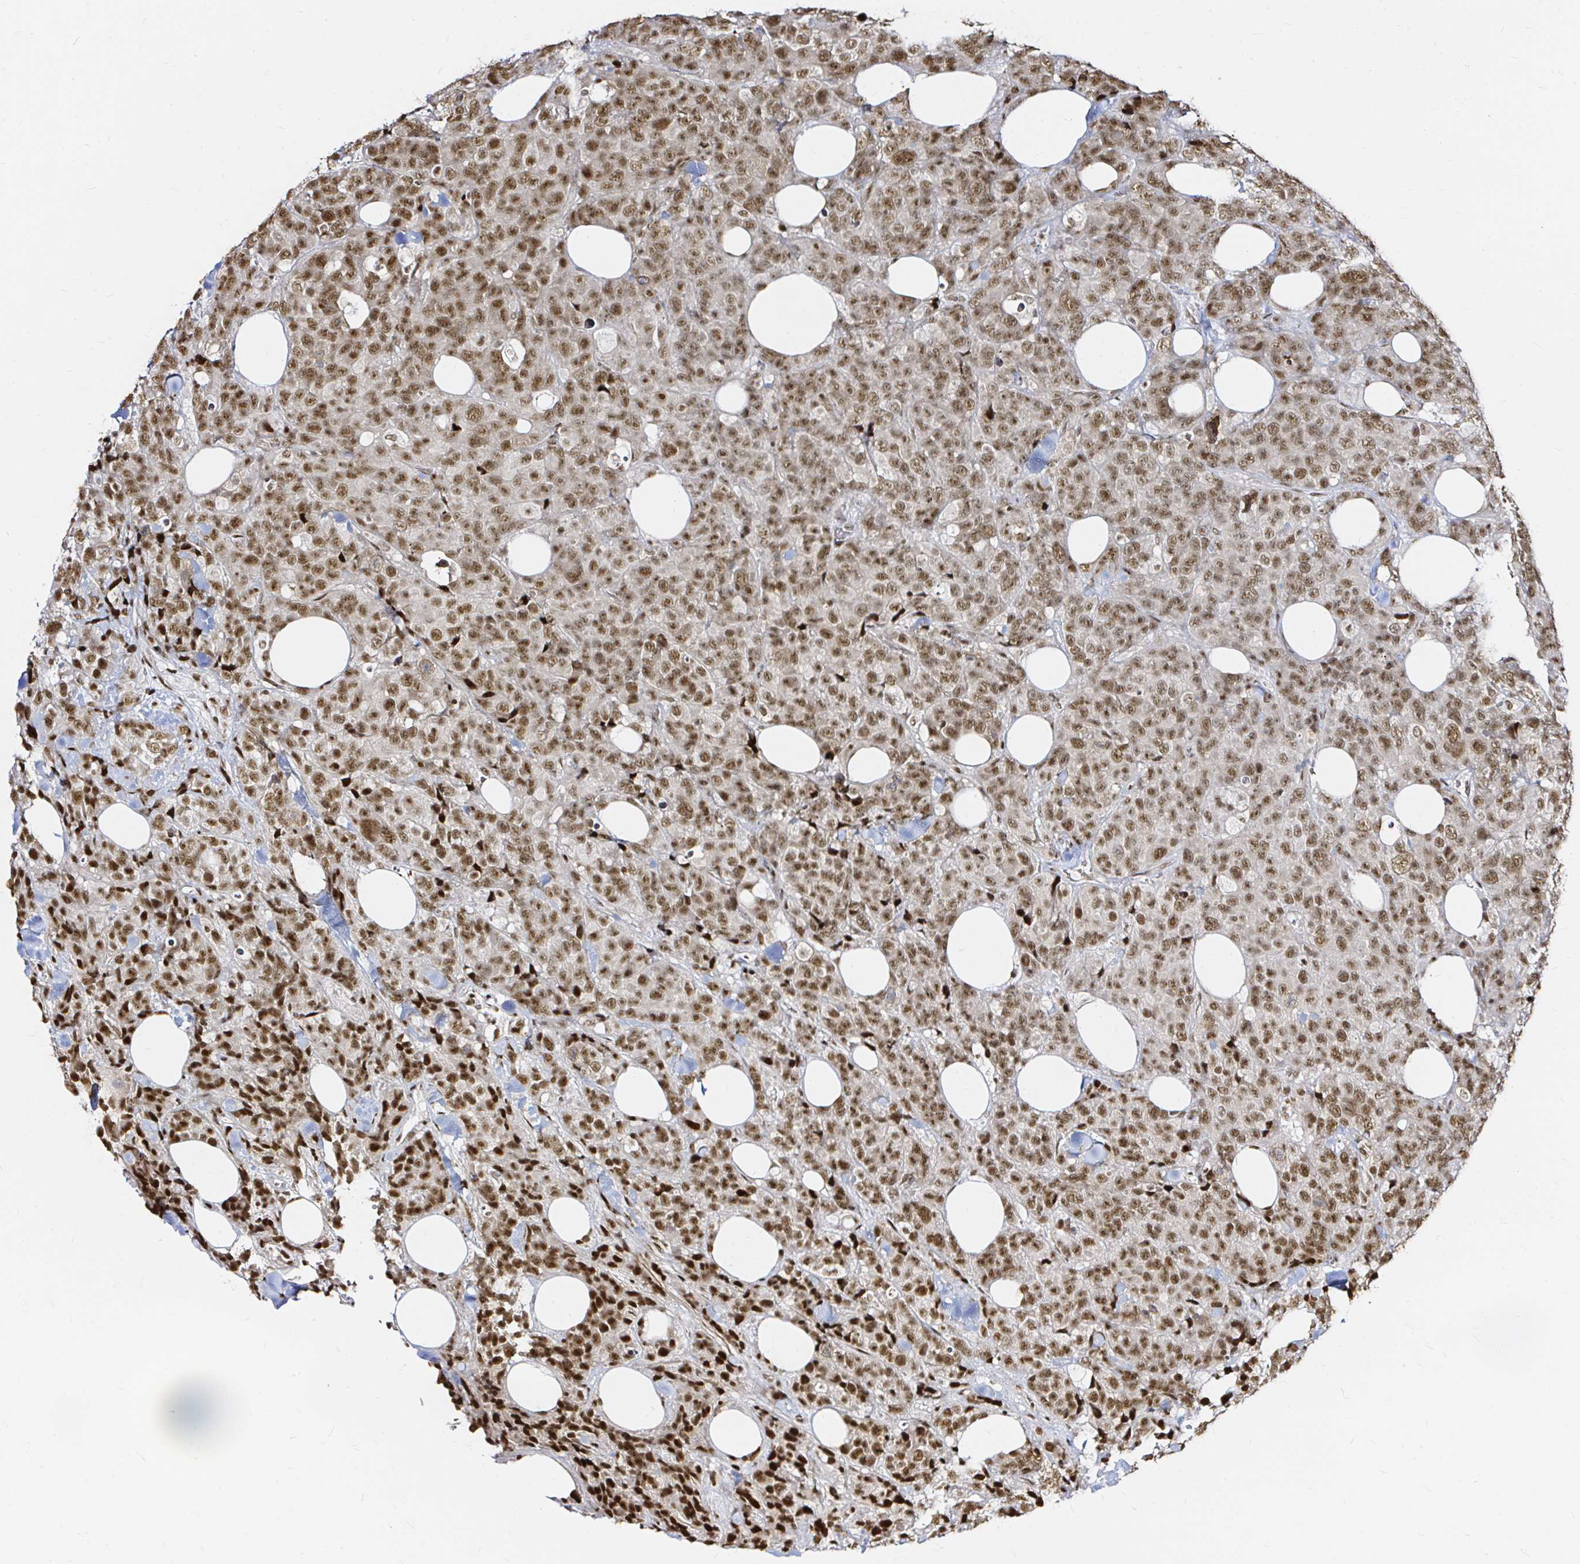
{"staining": {"intensity": "moderate", "quantity": ">75%", "location": "nuclear"}, "tissue": "breast cancer", "cell_type": "Tumor cells", "image_type": "cancer", "snomed": [{"axis": "morphology", "description": "Lobular carcinoma"}, {"axis": "topography", "description": "Breast"}], "caption": "Breast lobular carcinoma stained with immunohistochemistry demonstrates moderate nuclear positivity in approximately >75% of tumor cells.", "gene": "SNRPC", "patient": {"sex": "female", "age": 59}}